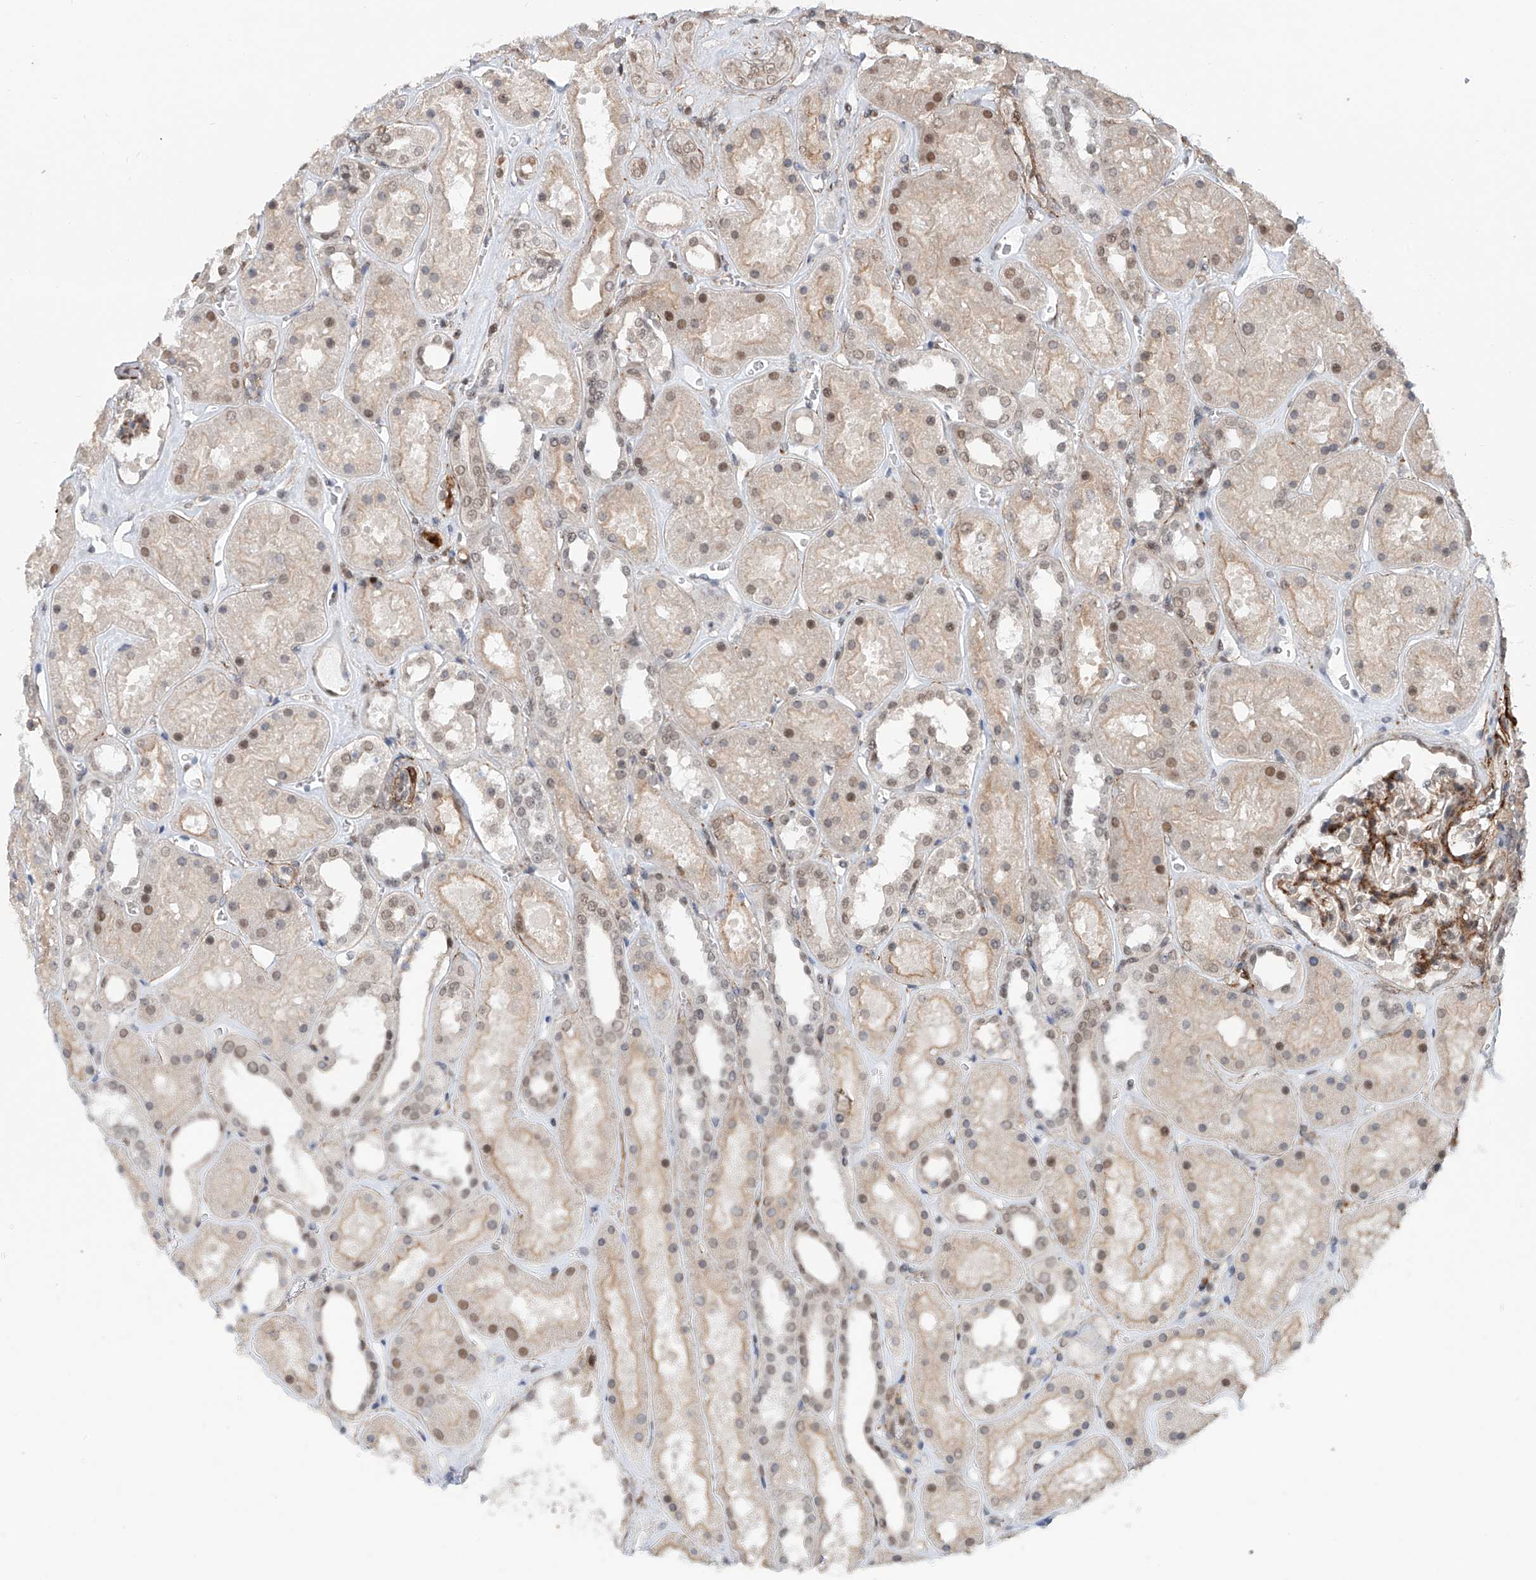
{"staining": {"intensity": "moderate", "quantity": "25%-75%", "location": "cytoplasmic/membranous,nuclear"}, "tissue": "kidney", "cell_type": "Cells in glomeruli", "image_type": "normal", "snomed": [{"axis": "morphology", "description": "Normal tissue, NOS"}, {"axis": "topography", "description": "Kidney"}], "caption": "Immunohistochemistry staining of normal kidney, which displays medium levels of moderate cytoplasmic/membranous,nuclear positivity in about 25%-75% of cells in glomeruli indicating moderate cytoplasmic/membranous,nuclear protein staining. The staining was performed using DAB (brown) for protein detection and nuclei were counterstained in hematoxylin (blue).", "gene": "SDE2", "patient": {"sex": "female", "age": 41}}